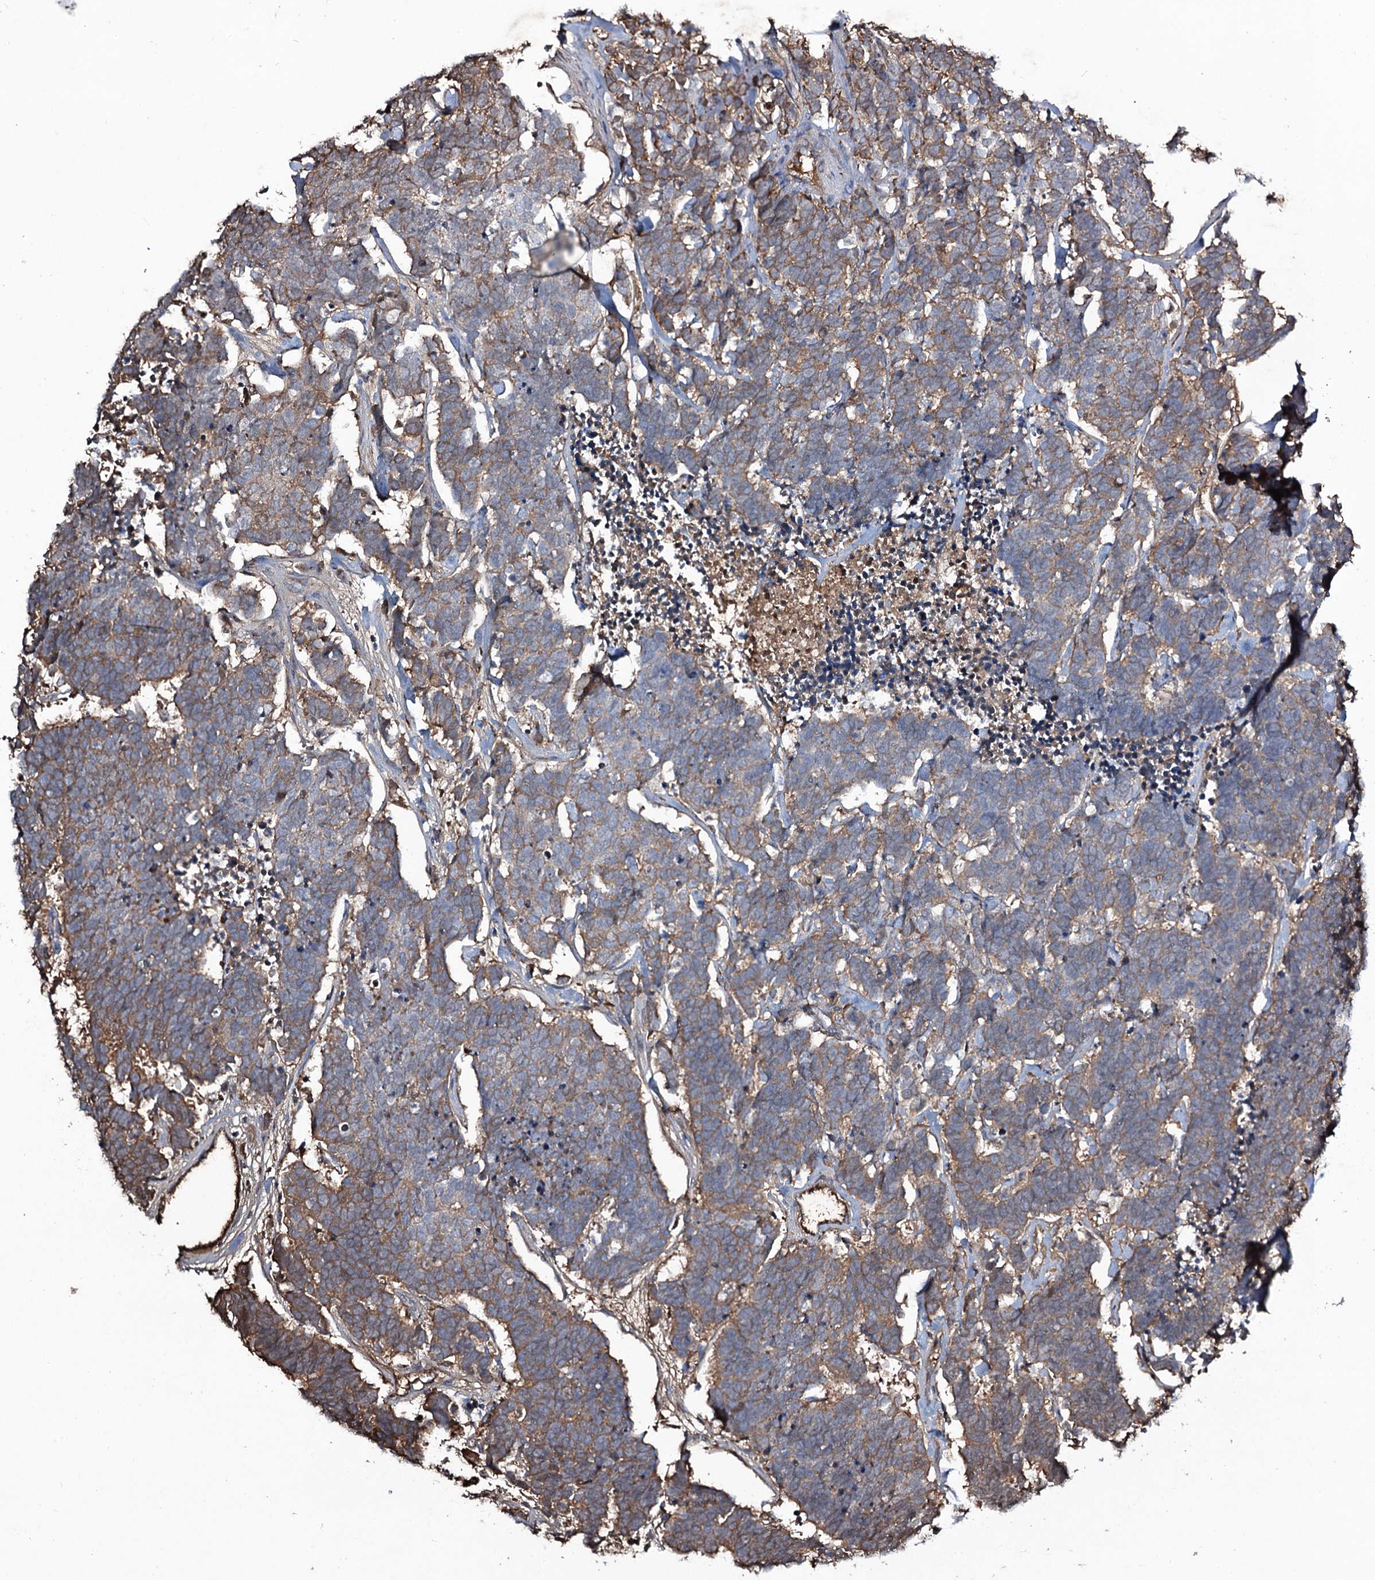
{"staining": {"intensity": "moderate", "quantity": ">75%", "location": "cytoplasmic/membranous"}, "tissue": "carcinoid", "cell_type": "Tumor cells", "image_type": "cancer", "snomed": [{"axis": "morphology", "description": "Carcinoma, NOS"}, {"axis": "morphology", "description": "Carcinoid, malignant, NOS"}, {"axis": "topography", "description": "Urinary bladder"}], "caption": "Immunohistochemistry (IHC) image of human carcinoid stained for a protein (brown), which shows medium levels of moderate cytoplasmic/membranous positivity in about >75% of tumor cells.", "gene": "EDN1", "patient": {"sex": "male", "age": 57}}